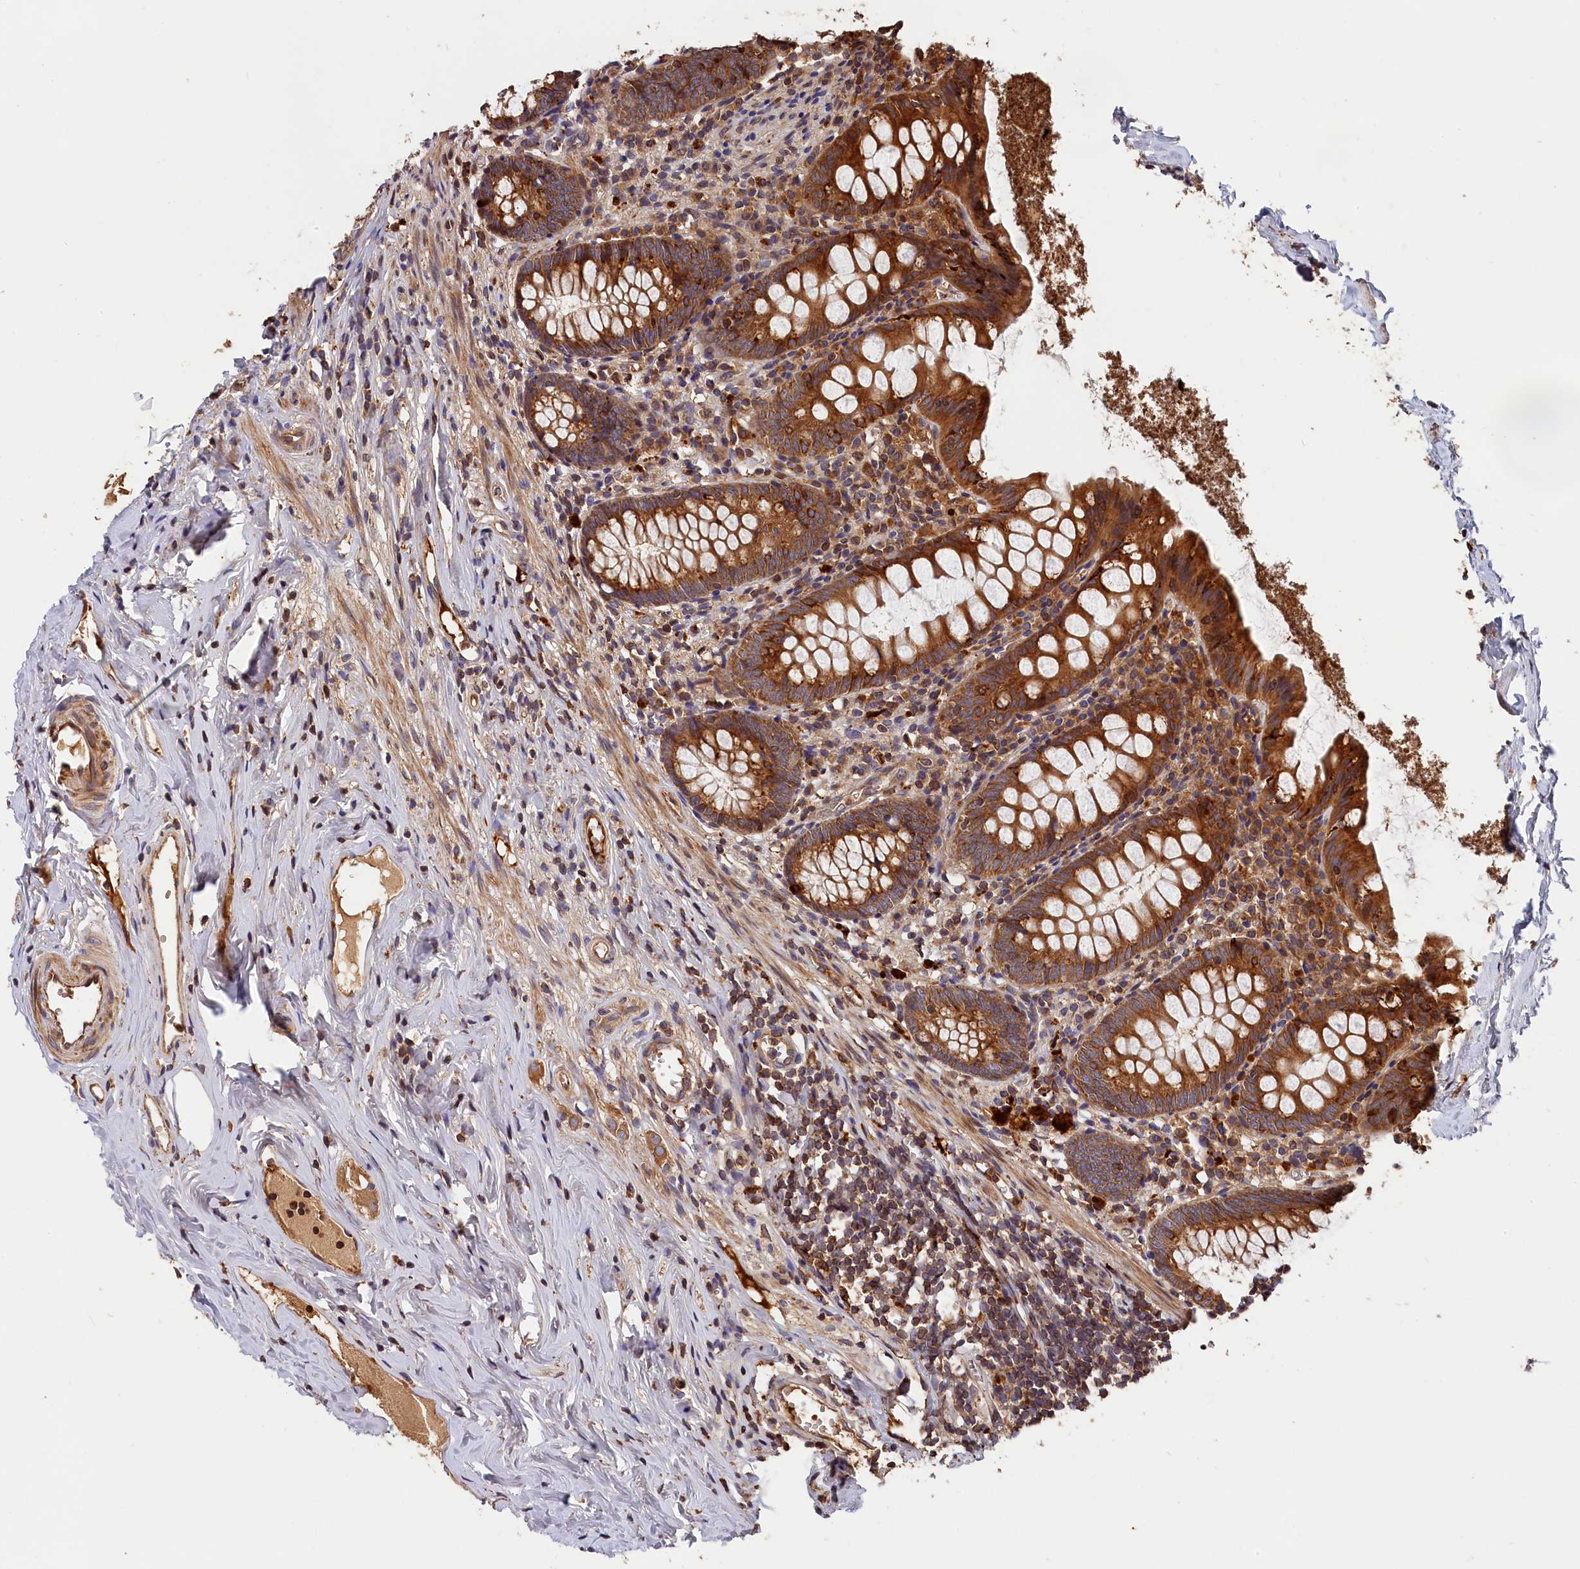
{"staining": {"intensity": "strong", "quantity": ">75%", "location": "cytoplasmic/membranous"}, "tissue": "appendix", "cell_type": "Glandular cells", "image_type": "normal", "snomed": [{"axis": "morphology", "description": "Normal tissue, NOS"}, {"axis": "topography", "description": "Appendix"}], "caption": "Immunohistochemical staining of benign appendix demonstrates >75% levels of strong cytoplasmic/membranous protein positivity in about >75% of glandular cells.", "gene": "HMOX2", "patient": {"sex": "female", "age": 51}}